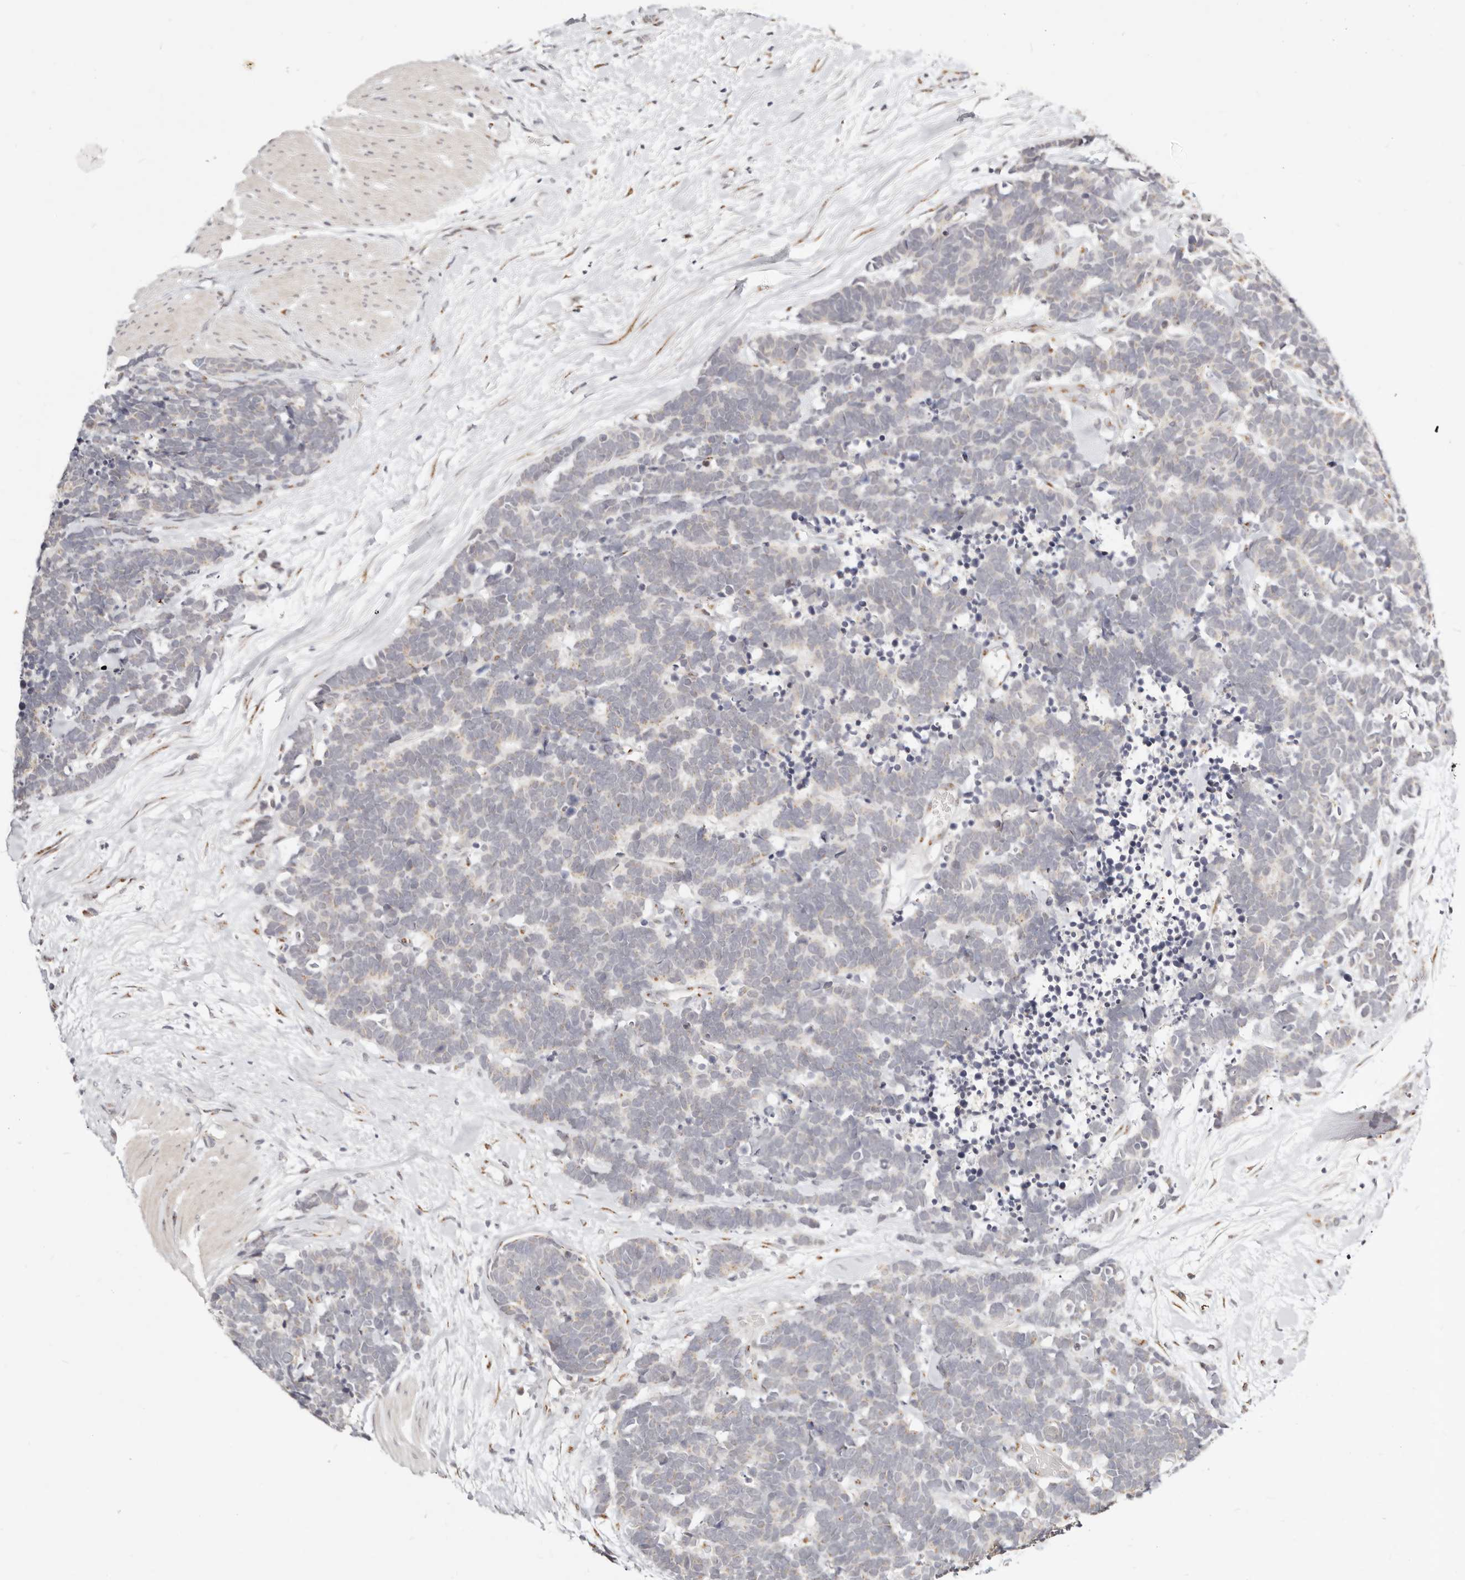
{"staining": {"intensity": "negative", "quantity": "none", "location": "none"}, "tissue": "carcinoid", "cell_type": "Tumor cells", "image_type": "cancer", "snomed": [{"axis": "morphology", "description": "Carcinoma, NOS"}, {"axis": "morphology", "description": "Carcinoid, malignant, NOS"}, {"axis": "topography", "description": "Urinary bladder"}], "caption": "Immunohistochemistry (IHC) image of carcinoid stained for a protein (brown), which shows no positivity in tumor cells. The staining is performed using DAB brown chromogen with nuclei counter-stained in using hematoxylin.", "gene": "FAM20B", "patient": {"sex": "male", "age": 57}}